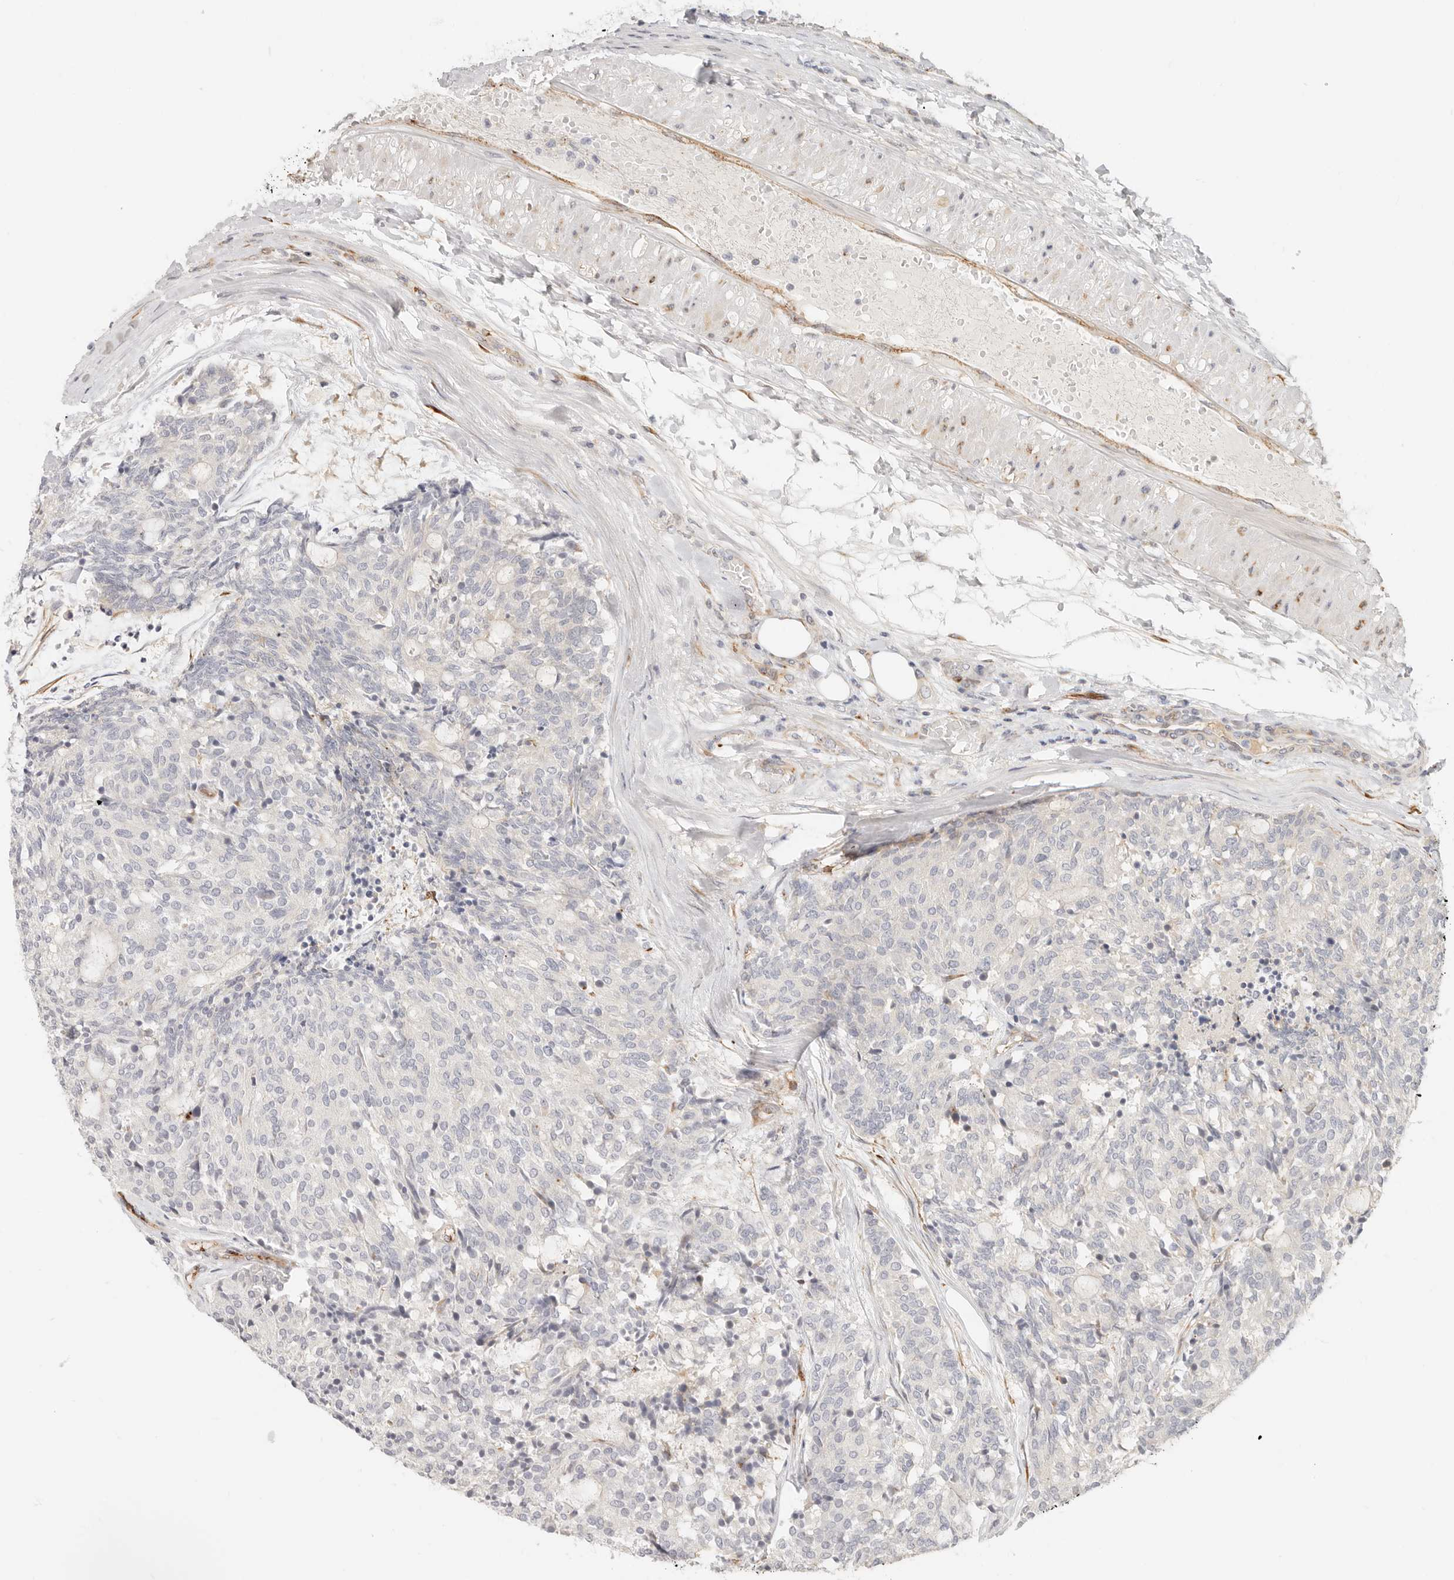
{"staining": {"intensity": "negative", "quantity": "none", "location": "none"}, "tissue": "carcinoid", "cell_type": "Tumor cells", "image_type": "cancer", "snomed": [{"axis": "morphology", "description": "Carcinoid, malignant, NOS"}, {"axis": "topography", "description": "Pancreas"}], "caption": "Immunohistochemical staining of carcinoid demonstrates no significant staining in tumor cells.", "gene": "SASS6", "patient": {"sex": "female", "age": 54}}